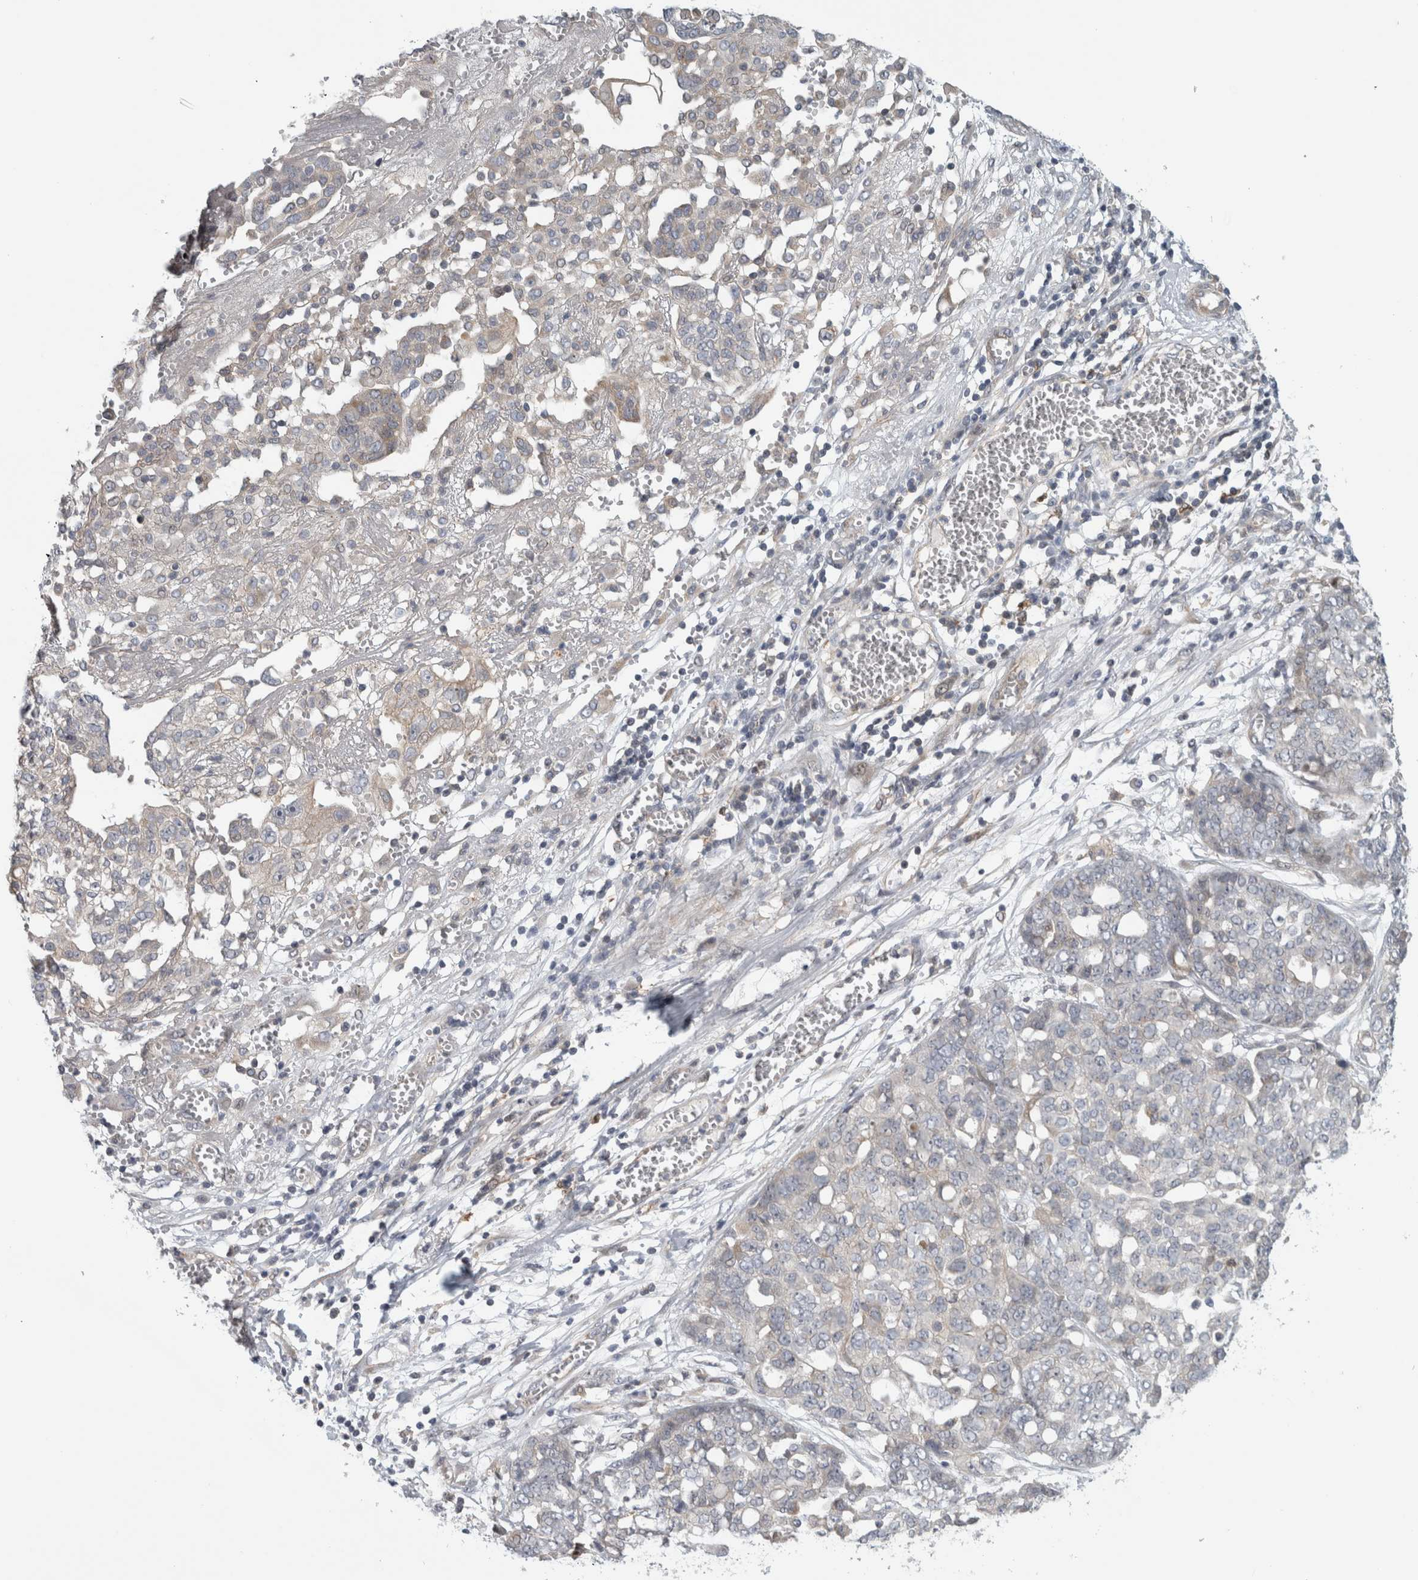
{"staining": {"intensity": "negative", "quantity": "none", "location": "none"}, "tissue": "ovarian cancer", "cell_type": "Tumor cells", "image_type": "cancer", "snomed": [{"axis": "morphology", "description": "Cystadenocarcinoma, serous, NOS"}, {"axis": "topography", "description": "Soft tissue"}, {"axis": "topography", "description": "Ovary"}], "caption": "This is an IHC histopathology image of ovarian serous cystadenocarcinoma. There is no positivity in tumor cells.", "gene": "ZNF804B", "patient": {"sex": "female", "age": 57}}